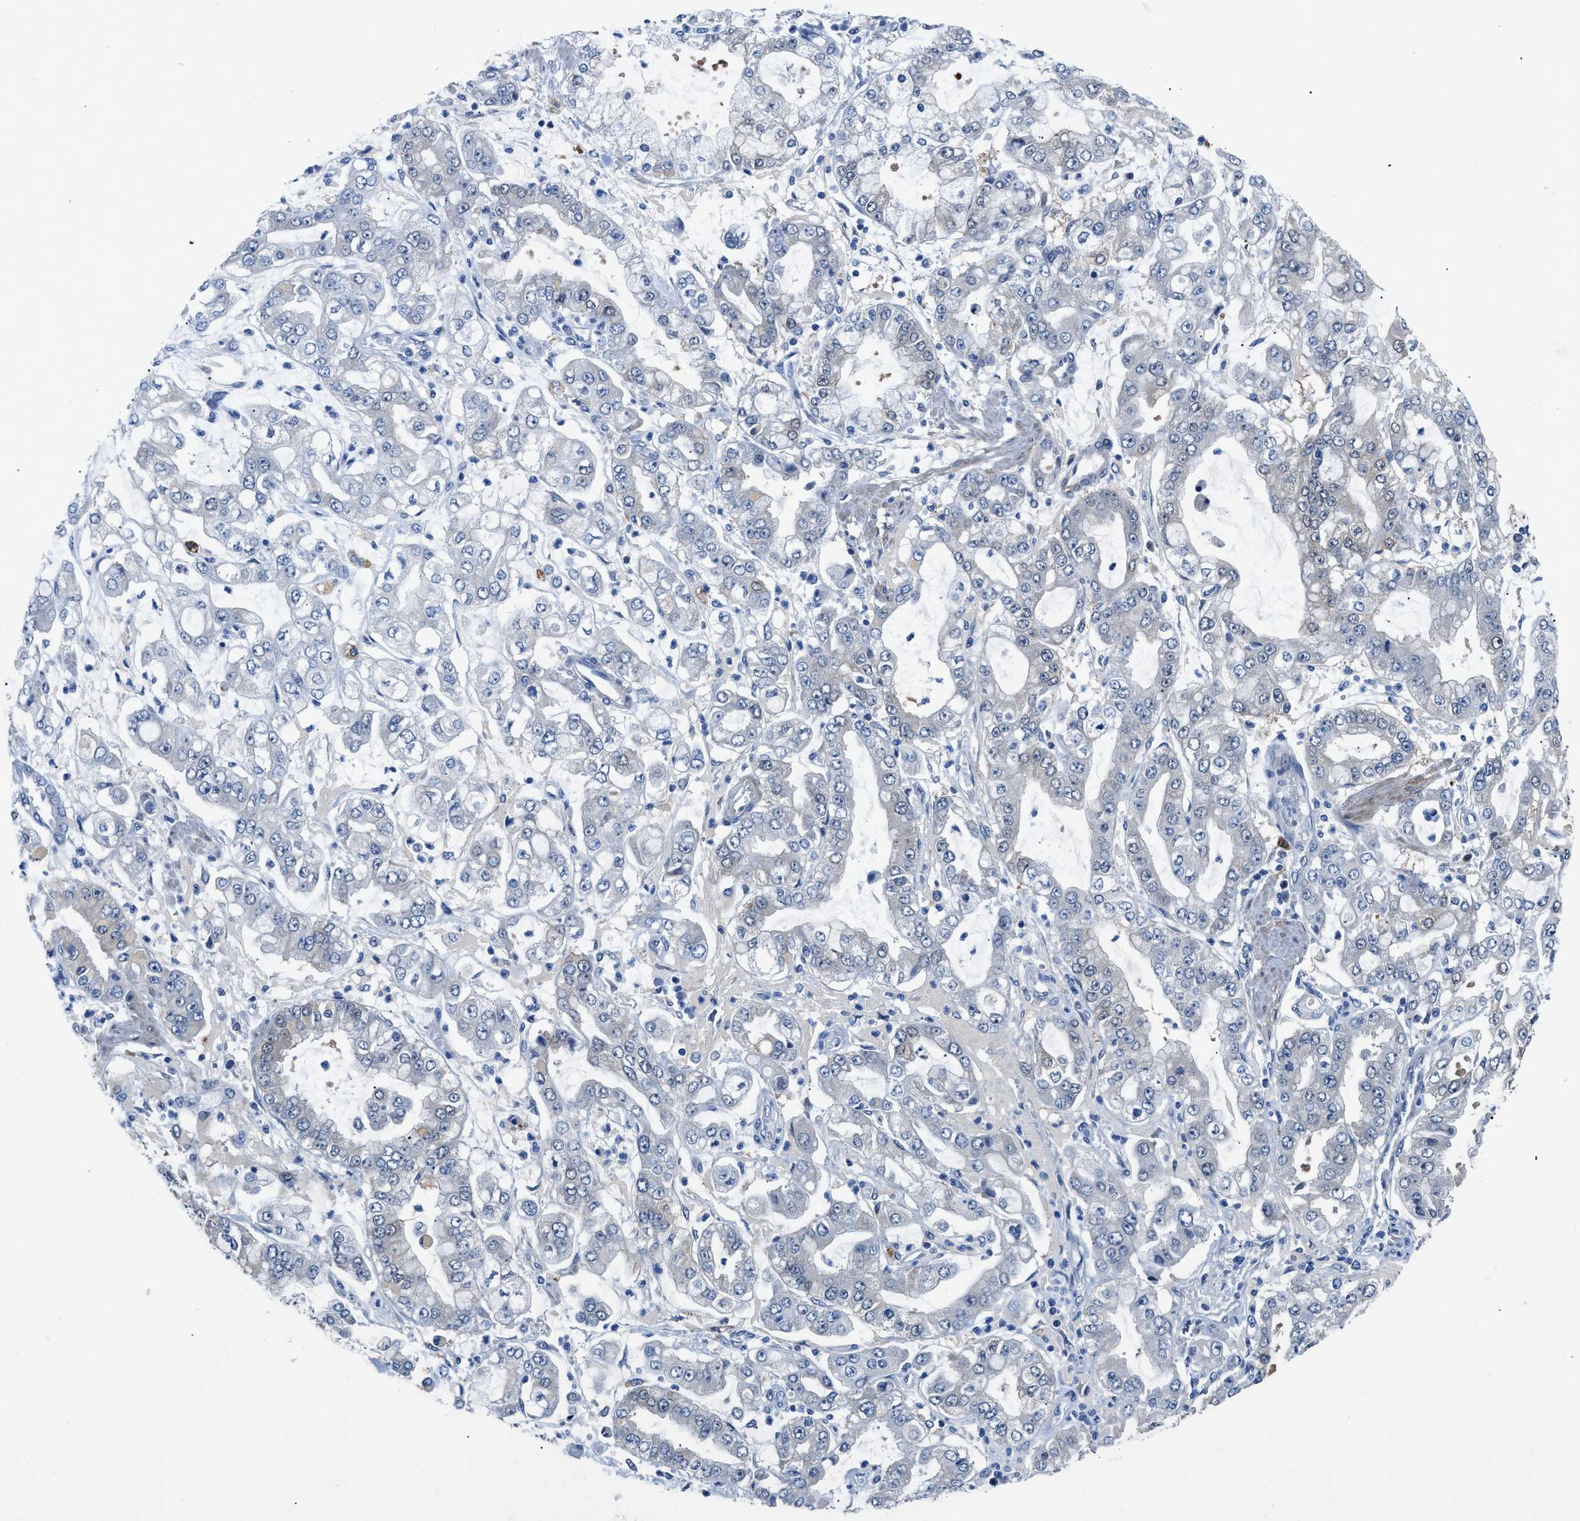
{"staining": {"intensity": "weak", "quantity": "<25%", "location": "cytoplasmic/membranous"}, "tissue": "stomach cancer", "cell_type": "Tumor cells", "image_type": "cancer", "snomed": [{"axis": "morphology", "description": "Adenocarcinoma, NOS"}, {"axis": "topography", "description": "Stomach"}], "caption": "The immunohistochemistry micrograph has no significant staining in tumor cells of adenocarcinoma (stomach) tissue.", "gene": "UAP1", "patient": {"sex": "male", "age": 76}}